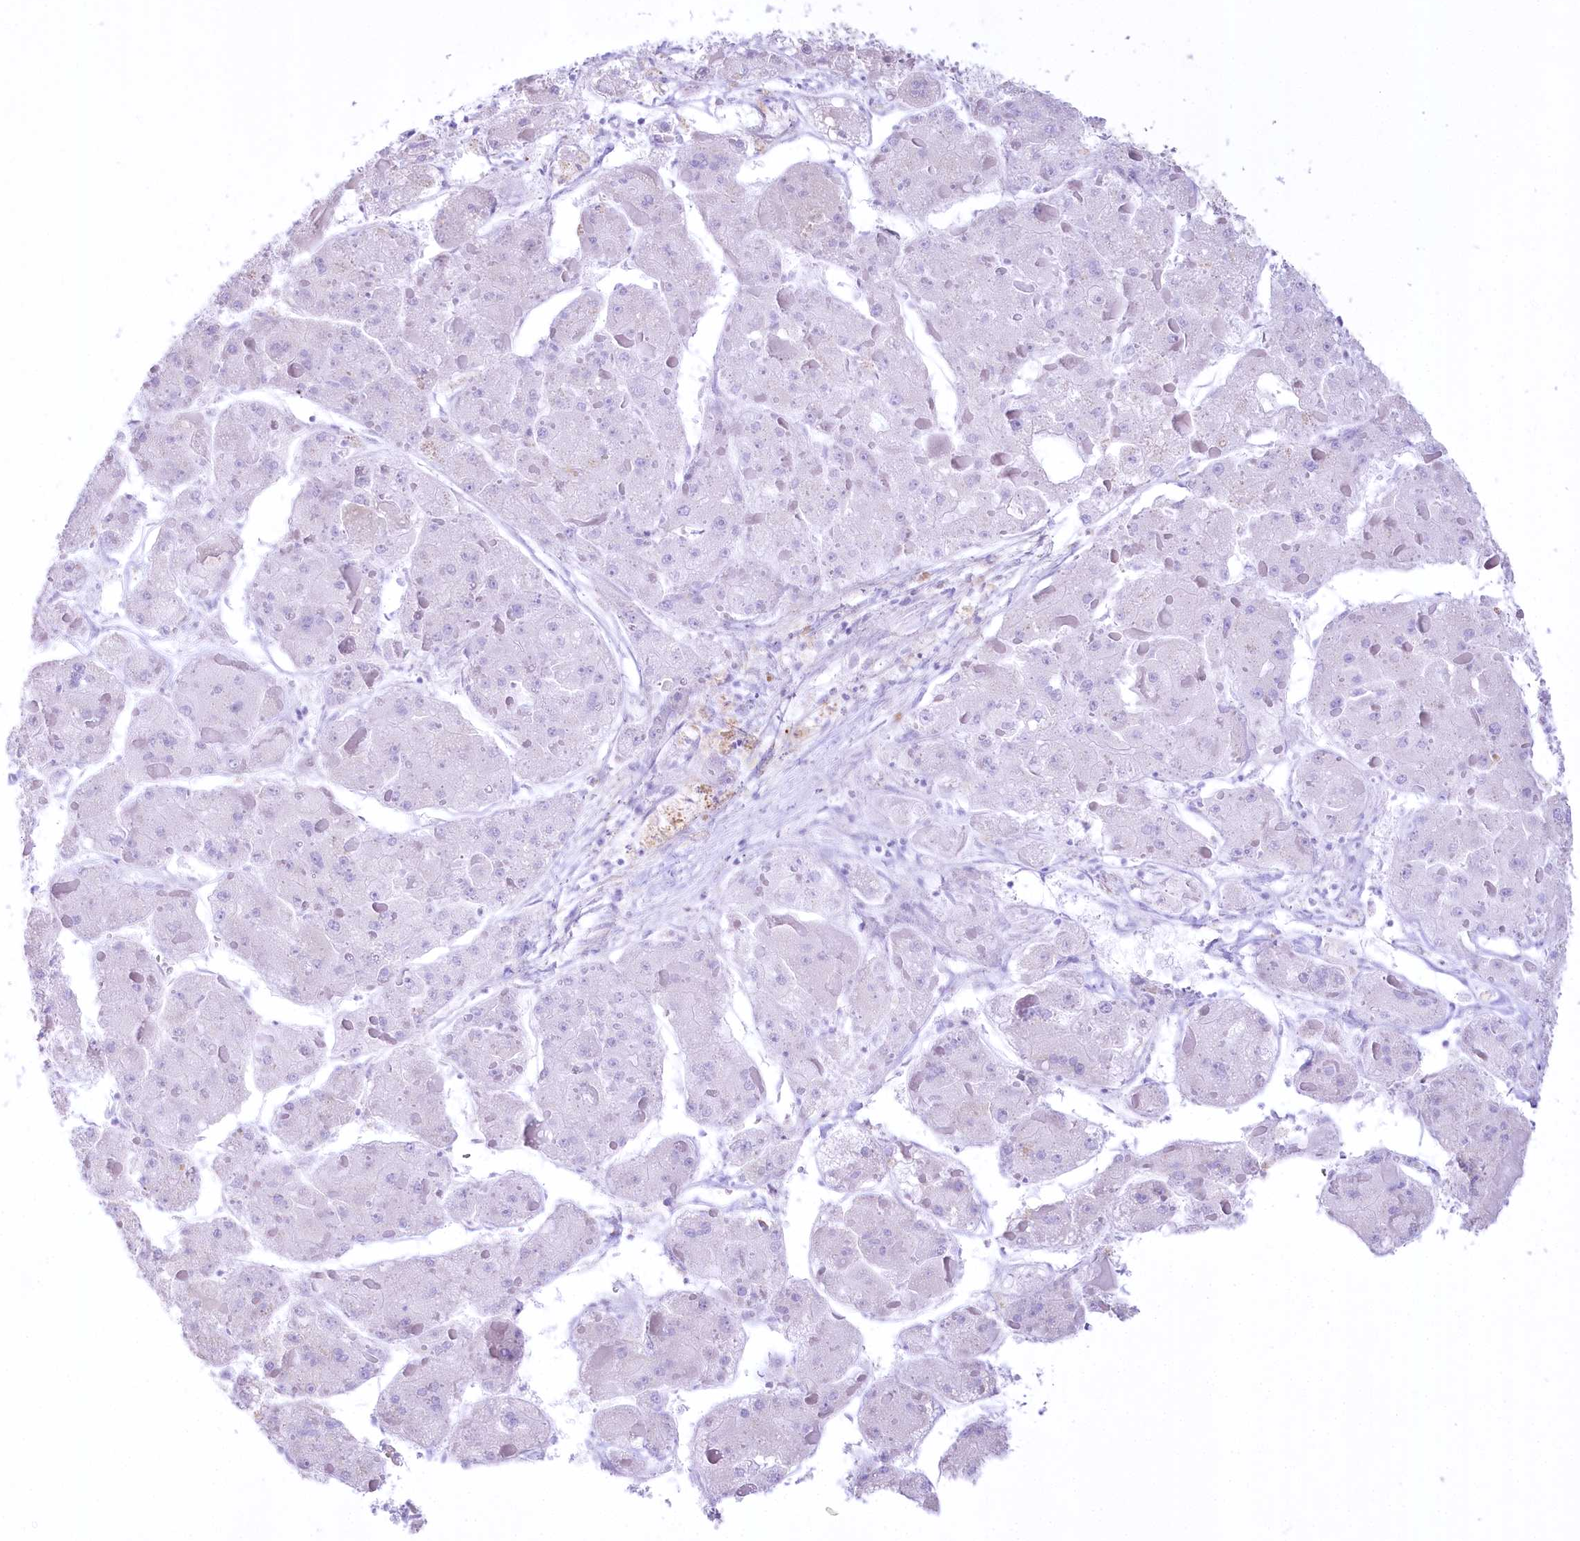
{"staining": {"intensity": "negative", "quantity": "none", "location": "none"}, "tissue": "liver cancer", "cell_type": "Tumor cells", "image_type": "cancer", "snomed": [{"axis": "morphology", "description": "Carcinoma, Hepatocellular, NOS"}, {"axis": "topography", "description": "Liver"}], "caption": "Immunohistochemistry of human liver cancer (hepatocellular carcinoma) demonstrates no staining in tumor cells. (DAB IHC with hematoxylin counter stain).", "gene": "FAM216A", "patient": {"sex": "female", "age": 73}}